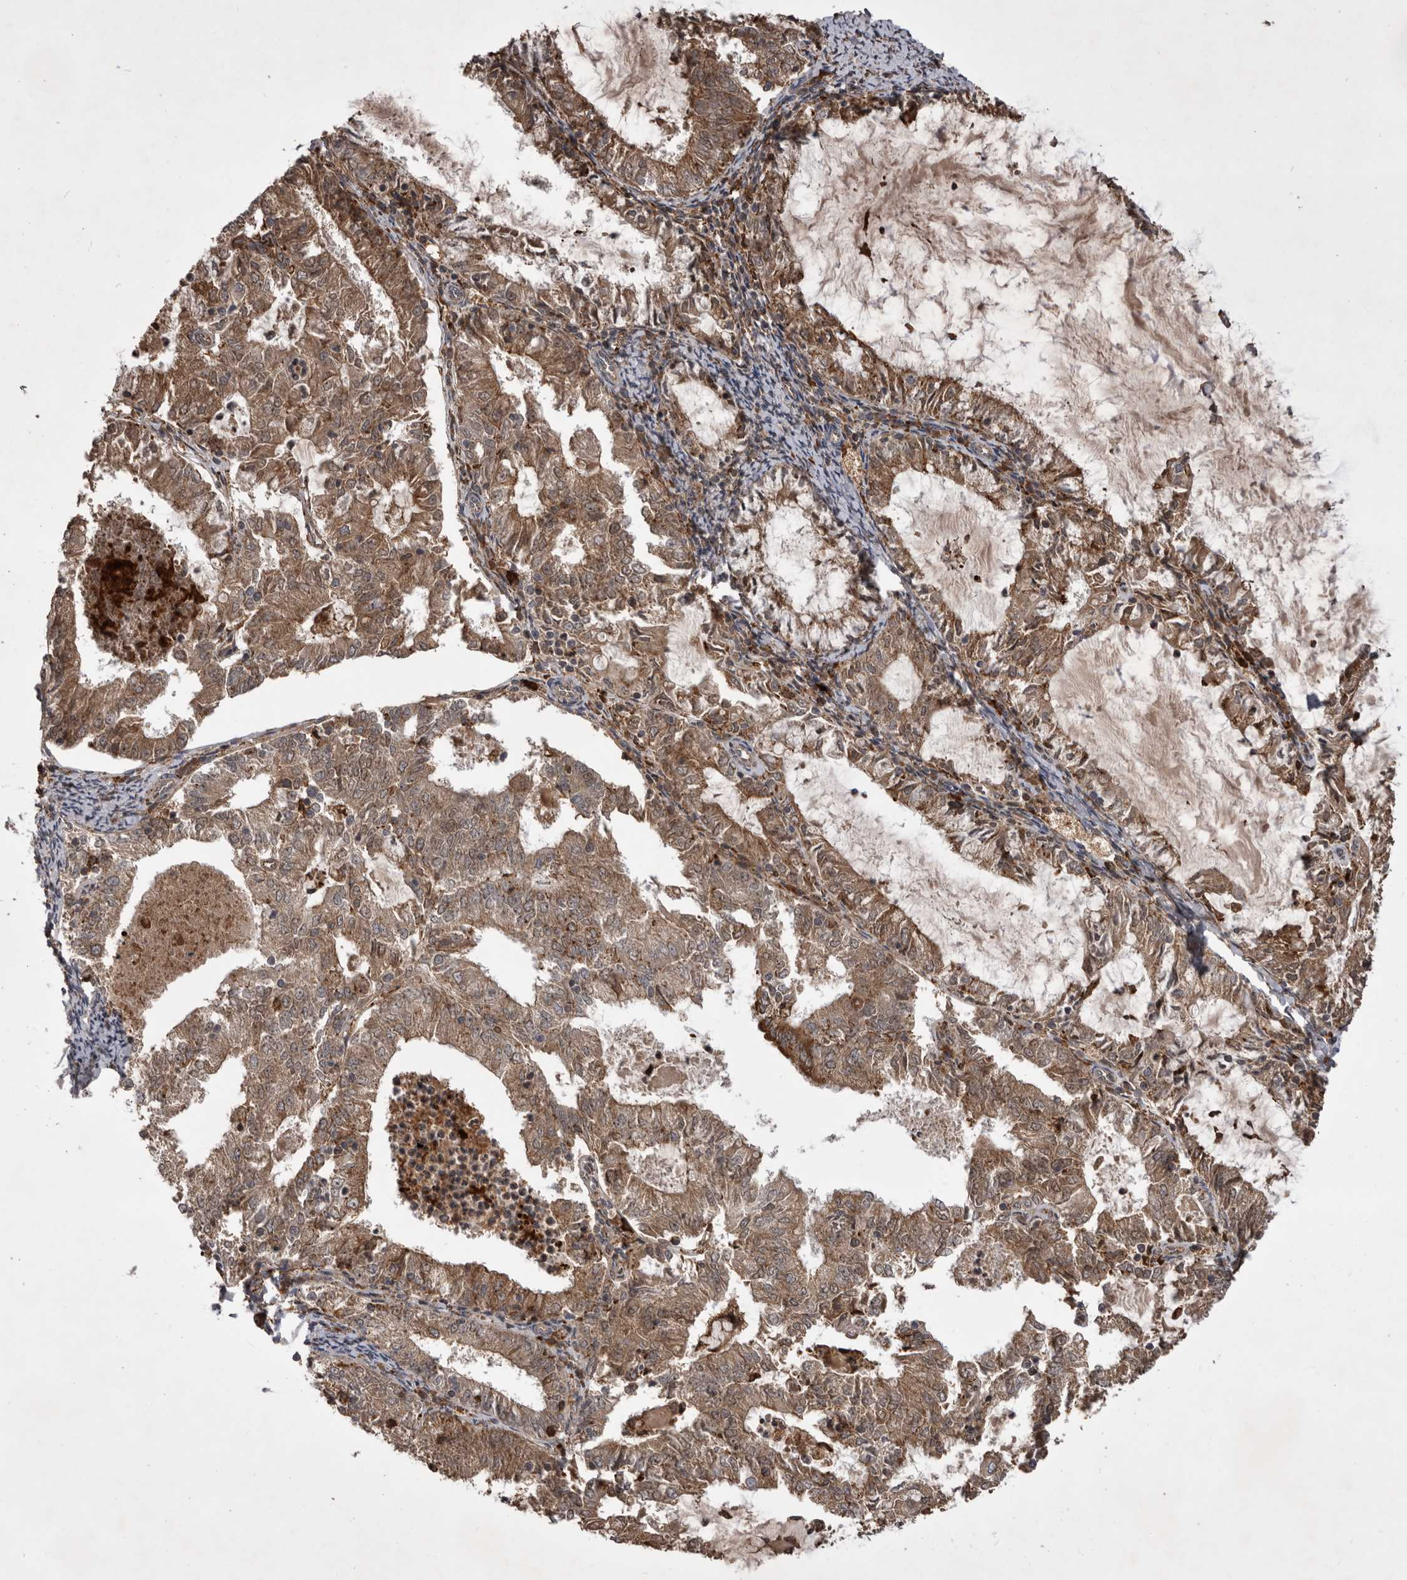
{"staining": {"intensity": "moderate", "quantity": ">75%", "location": "cytoplasmic/membranous"}, "tissue": "endometrial cancer", "cell_type": "Tumor cells", "image_type": "cancer", "snomed": [{"axis": "morphology", "description": "Adenocarcinoma, NOS"}, {"axis": "topography", "description": "Endometrium"}], "caption": "Human endometrial cancer stained with a brown dye shows moderate cytoplasmic/membranous positive expression in about >75% of tumor cells.", "gene": "RAB3GAP2", "patient": {"sex": "female", "age": 57}}